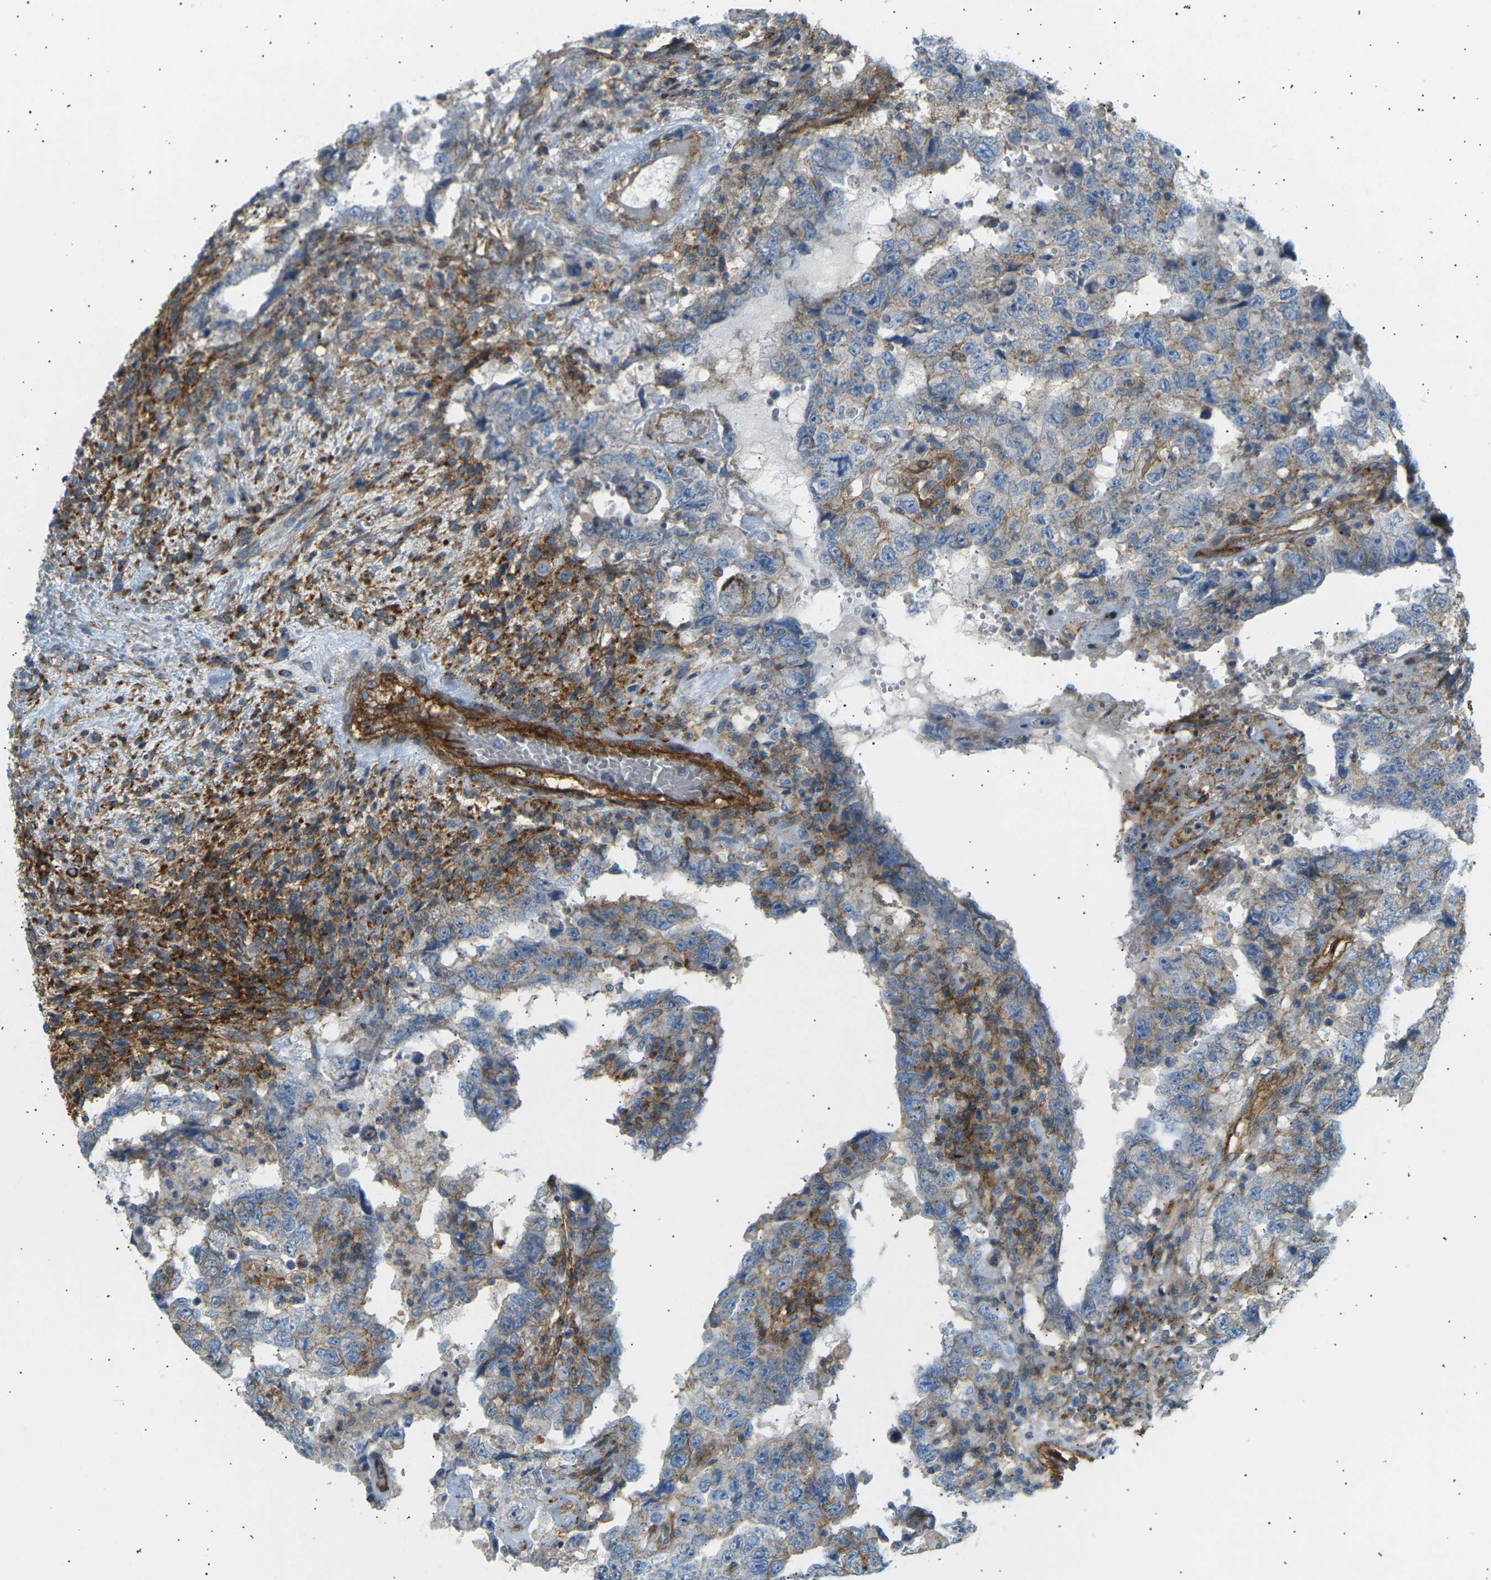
{"staining": {"intensity": "strong", "quantity": "<25%", "location": "cytoplasmic/membranous"}, "tissue": "testis cancer", "cell_type": "Tumor cells", "image_type": "cancer", "snomed": [{"axis": "morphology", "description": "Carcinoma, Embryonal, NOS"}, {"axis": "topography", "description": "Testis"}], "caption": "The immunohistochemical stain highlights strong cytoplasmic/membranous staining in tumor cells of testis cancer tissue.", "gene": "ATP2B4", "patient": {"sex": "male", "age": 26}}